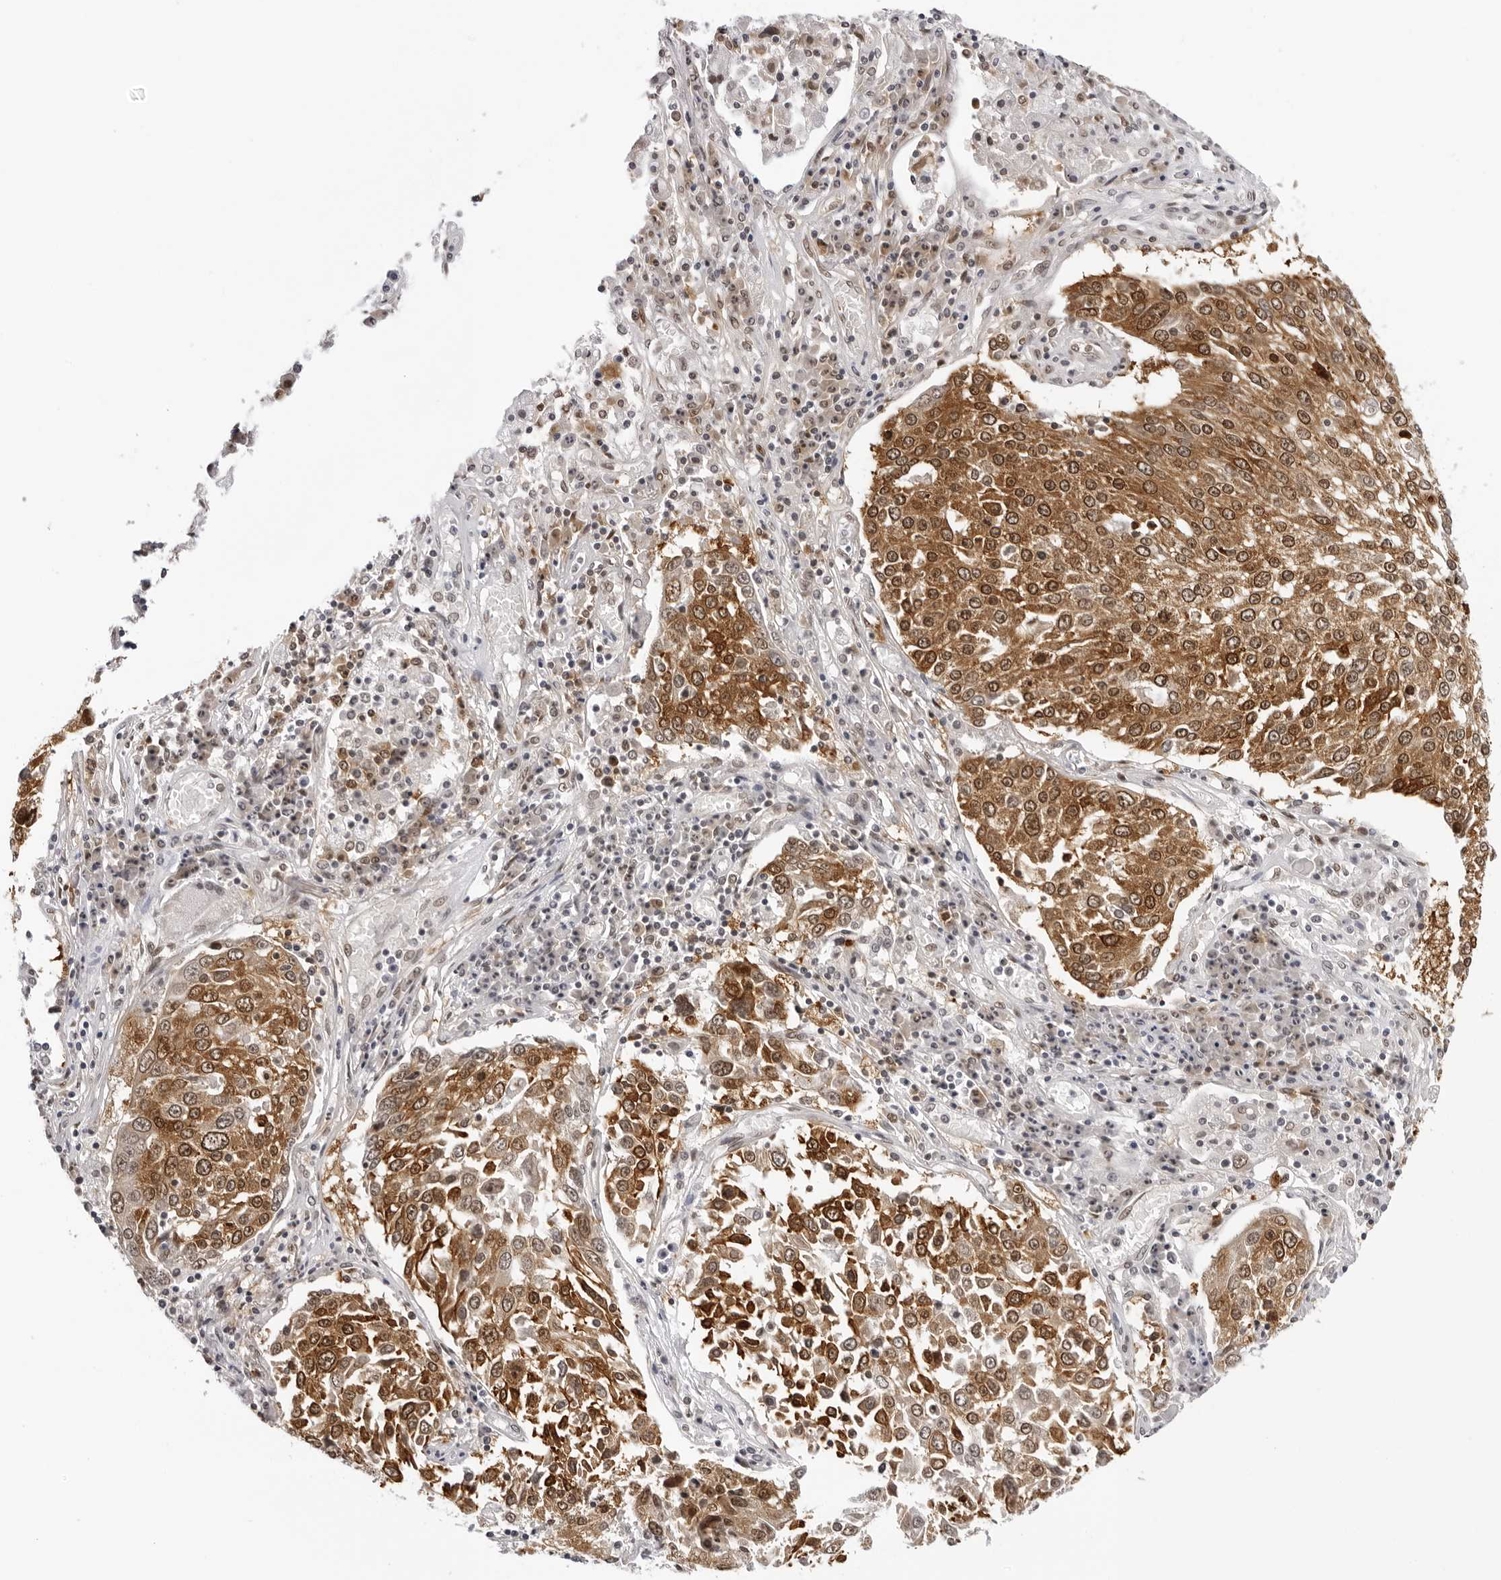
{"staining": {"intensity": "moderate", "quantity": ">75%", "location": "cytoplasmic/membranous,nuclear"}, "tissue": "lung cancer", "cell_type": "Tumor cells", "image_type": "cancer", "snomed": [{"axis": "morphology", "description": "Squamous cell carcinoma, NOS"}, {"axis": "topography", "description": "Lung"}], "caption": "This micrograph demonstrates immunohistochemistry (IHC) staining of human squamous cell carcinoma (lung), with medium moderate cytoplasmic/membranous and nuclear positivity in approximately >75% of tumor cells.", "gene": "WDR77", "patient": {"sex": "male", "age": 65}}